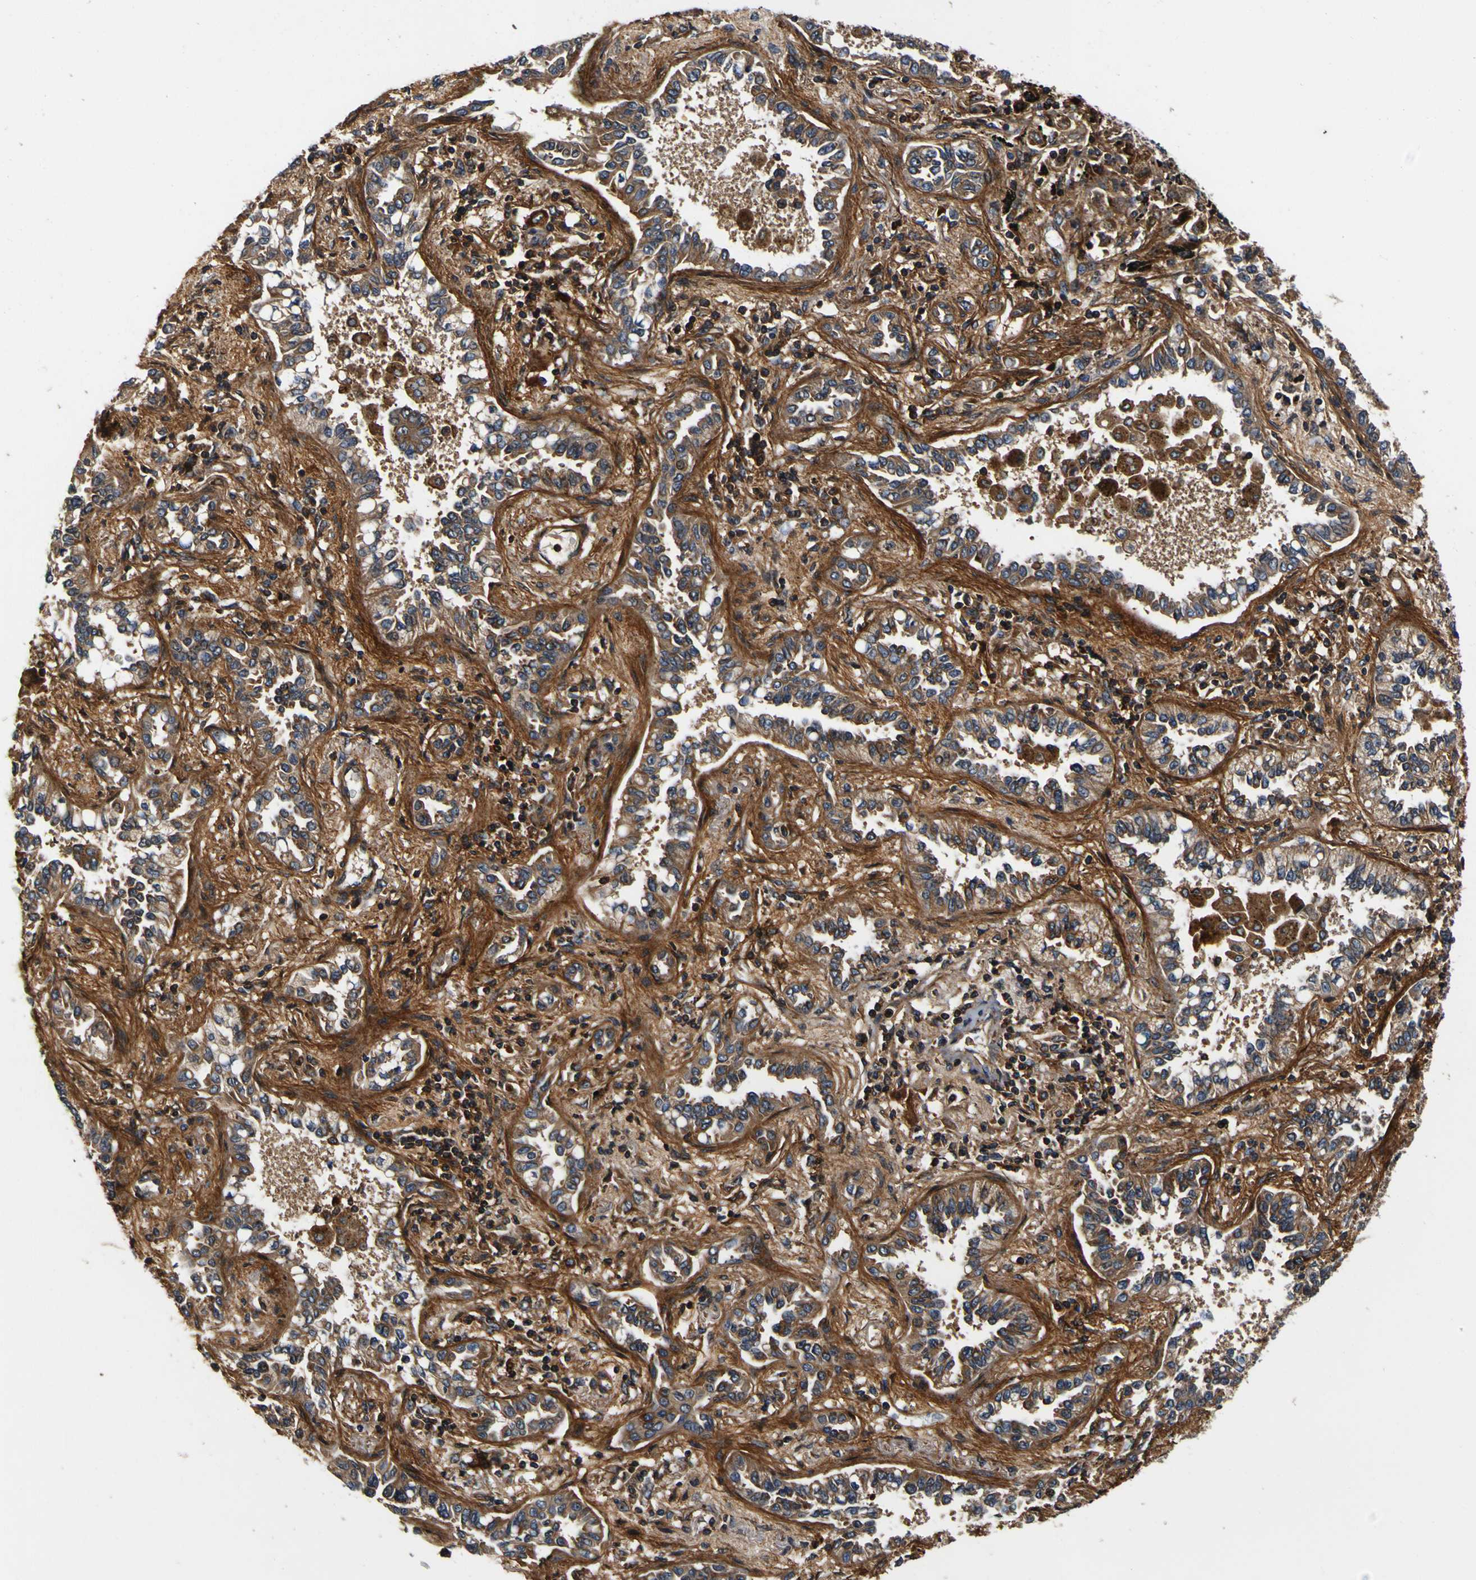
{"staining": {"intensity": "moderate", "quantity": ">75%", "location": "cytoplasmic/membranous"}, "tissue": "lung cancer", "cell_type": "Tumor cells", "image_type": "cancer", "snomed": [{"axis": "morphology", "description": "Normal tissue, NOS"}, {"axis": "morphology", "description": "Adenocarcinoma, NOS"}, {"axis": "topography", "description": "Lung"}], "caption": "Immunohistochemistry (IHC) photomicrograph of neoplastic tissue: lung cancer stained using immunohistochemistry (IHC) reveals medium levels of moderate protein expression localized specifically in the cytoplasmic/membranous of tumor cells, appearing as a cytoplasmic/membranous brown color.", "gene": "LRP4", "patient": {"sex": "male", "age": 59}}